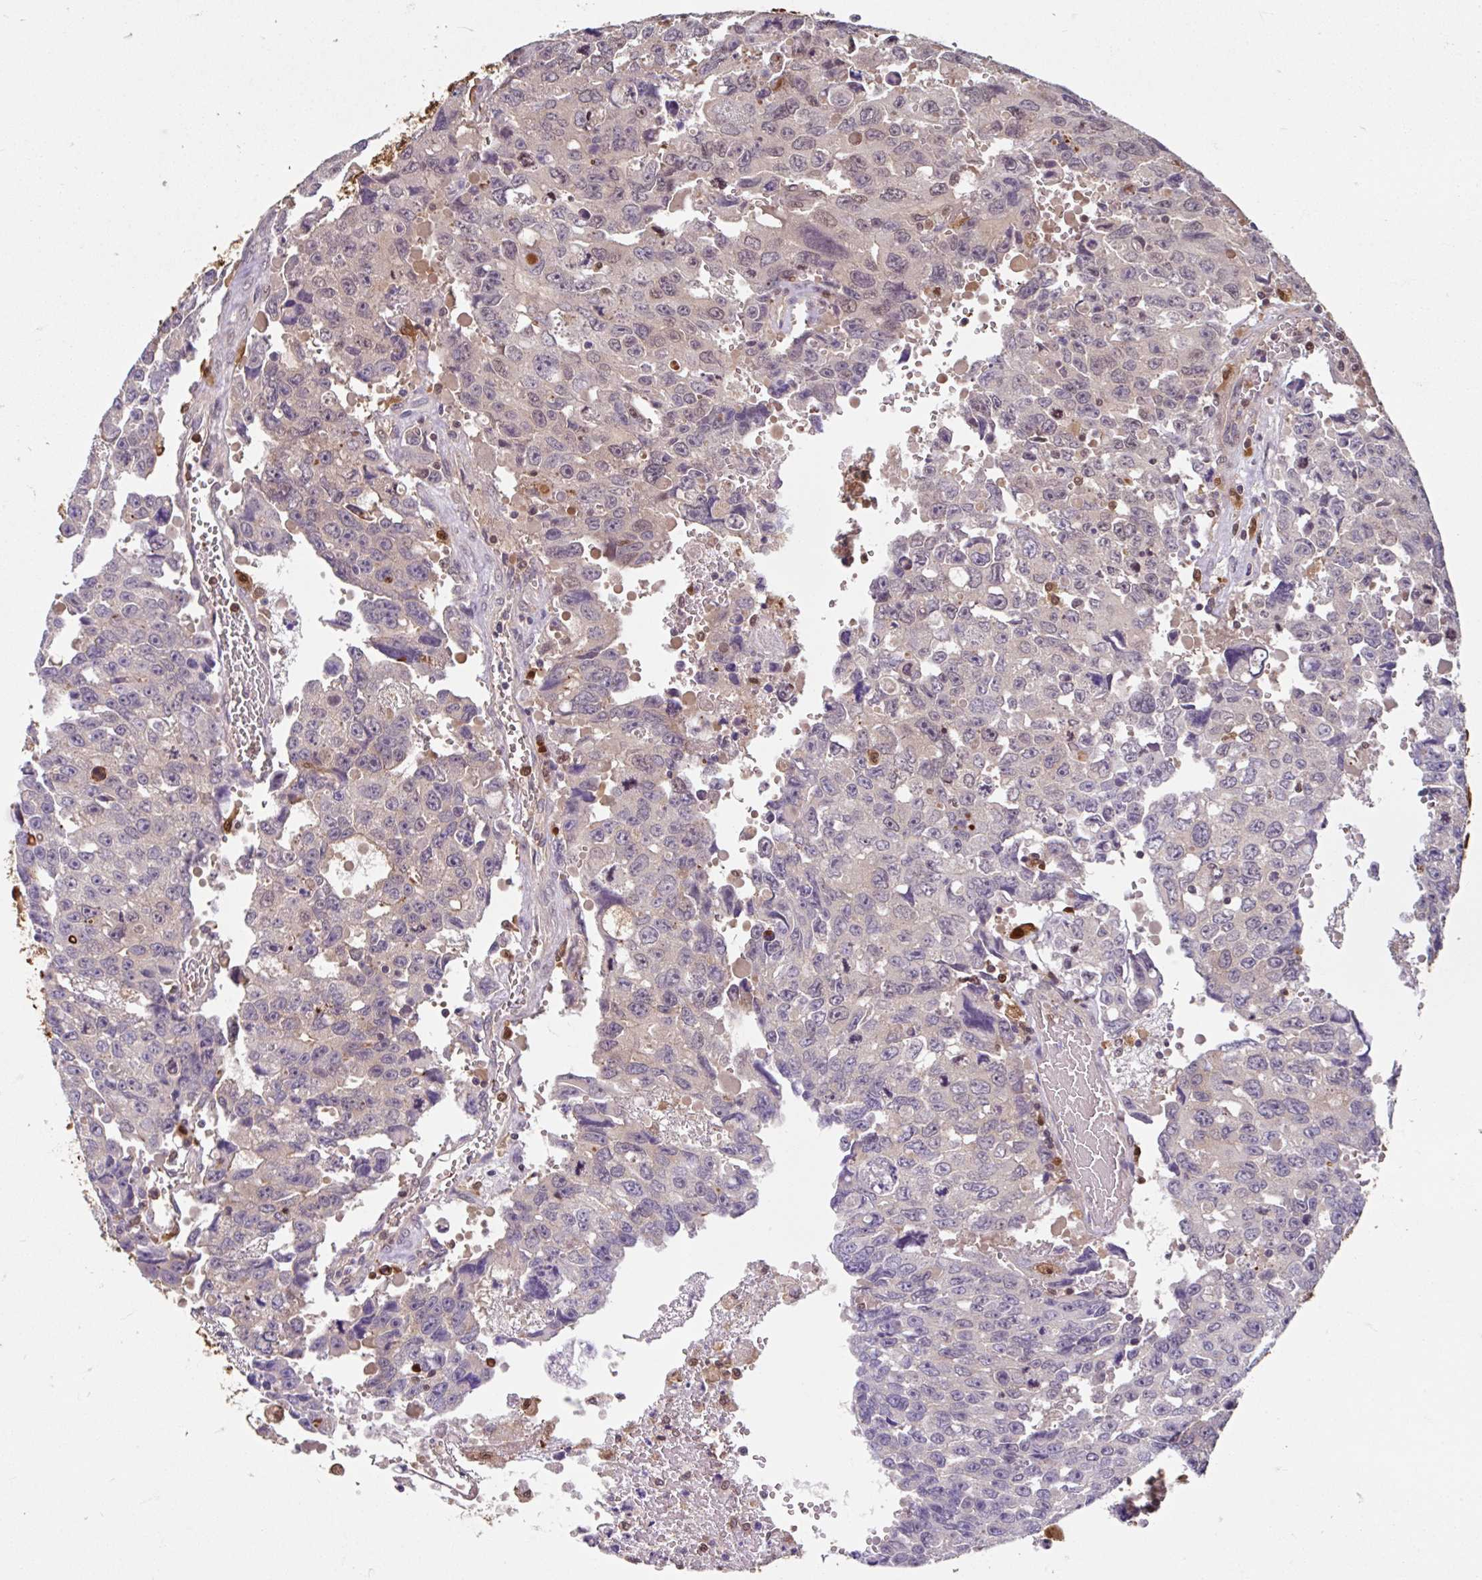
{"staining": {"intensity": "negative", "quantity": "none", "location": "none"}, "tissue": "testis cancer", "cell_type": "Tumor cells", "image_type": "cancer", "snomed": [{"axis": "morphology", "description": "Seminoma, NOS"}, {"axis": "topography", "description": "Testis"}], "caption": "IHC of seminoma (testis) displays no staining in tumor cells. (Stains: DAB (3,3'-diaminobenzidine) IHC with hematoxylin counter stain, Microscopy: brightfield microscopy at high magnification).", "gene": "BLVRA", "patient": {"sex": "male", "age": 26}}